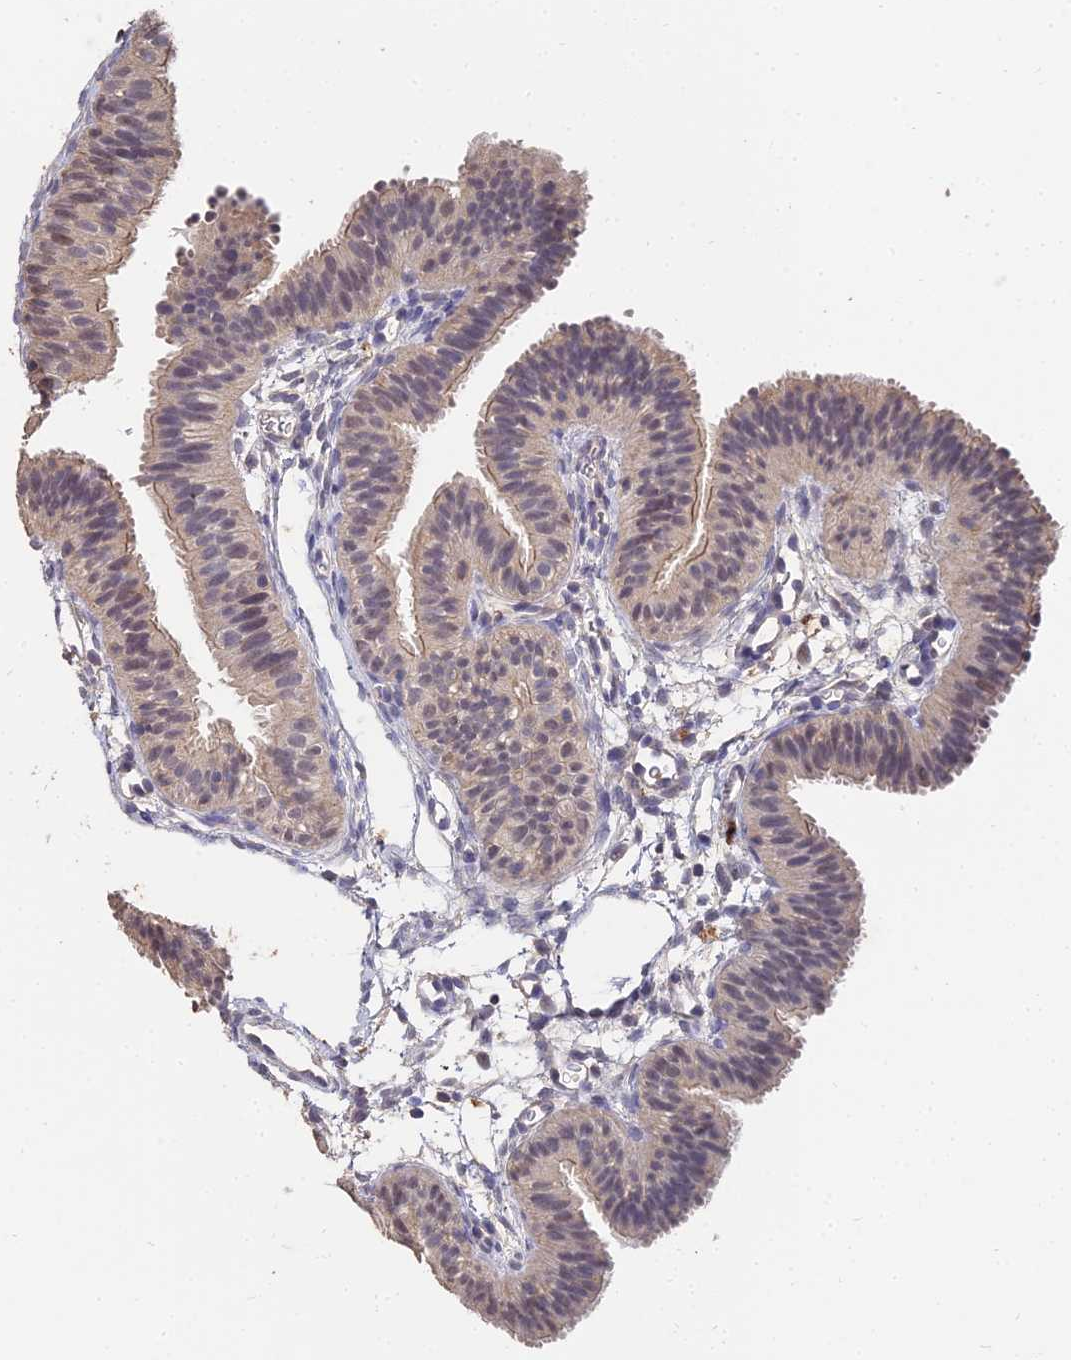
{"staining": {"intensity": "weak", "quantity": ">75%", "location": "nuclear"}, "tissue": "fallopian tube", "cell_type": "Glandular cells", "image_type": "normal", "snomed": [{"axis": "morphology", "description": "Normal tissue, NOS"}, {"axis": "topography", "description": "Fallopian tube"}], "caption": "Glandular cells show weak nuclear positivity in about >75% of cells in unremarkable fallopian tube. The protein of interest is stained brown, and the nuclei are stained in blue (DAB (3,3'-diaminobenzidine) IHC with brightfield microscopy, high magnification).", "gene": "LSM5", "patient": {"sex": "female", "age": 35}}